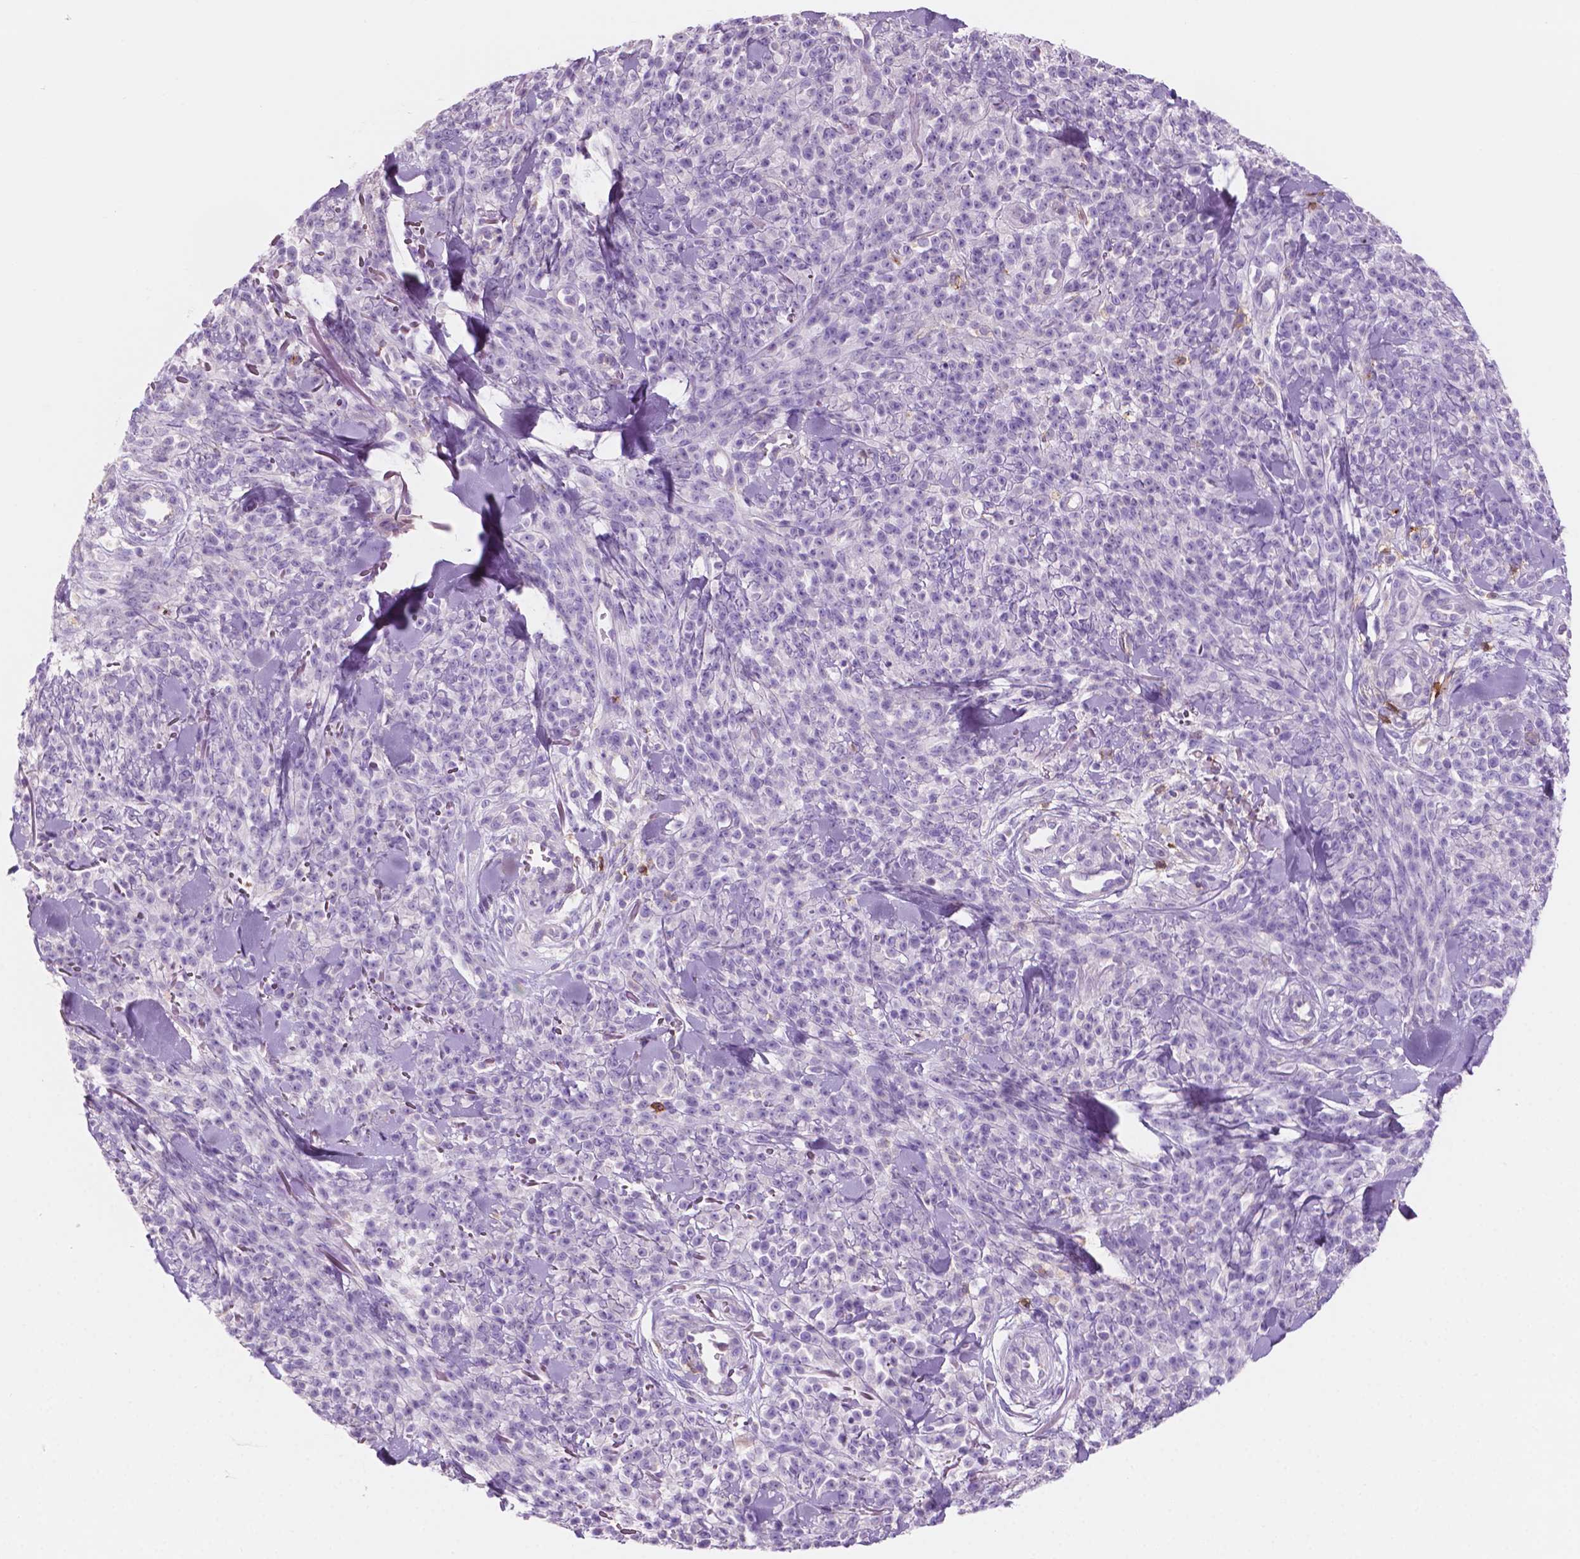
{"staining": {"intensity": "negative", "quantity": "none", "location": "none"}, "tissue": "melanoma", "cell_type": "Tumor cells", "image_type": "cancer", "snomed": [{"axis": "morphology", "description": "Malignant melanoma, NOS"}, {"axis": "topography", "description": "Skin"}, {"axis": "topography", "description": "Skin of trunk"}], "caption": "Immunohistochemical staining of malignant melanoma shows no significant expression in tumor cells.", "gene": "SEMA4A", "patient": {"sex": "male", "age": 74}}